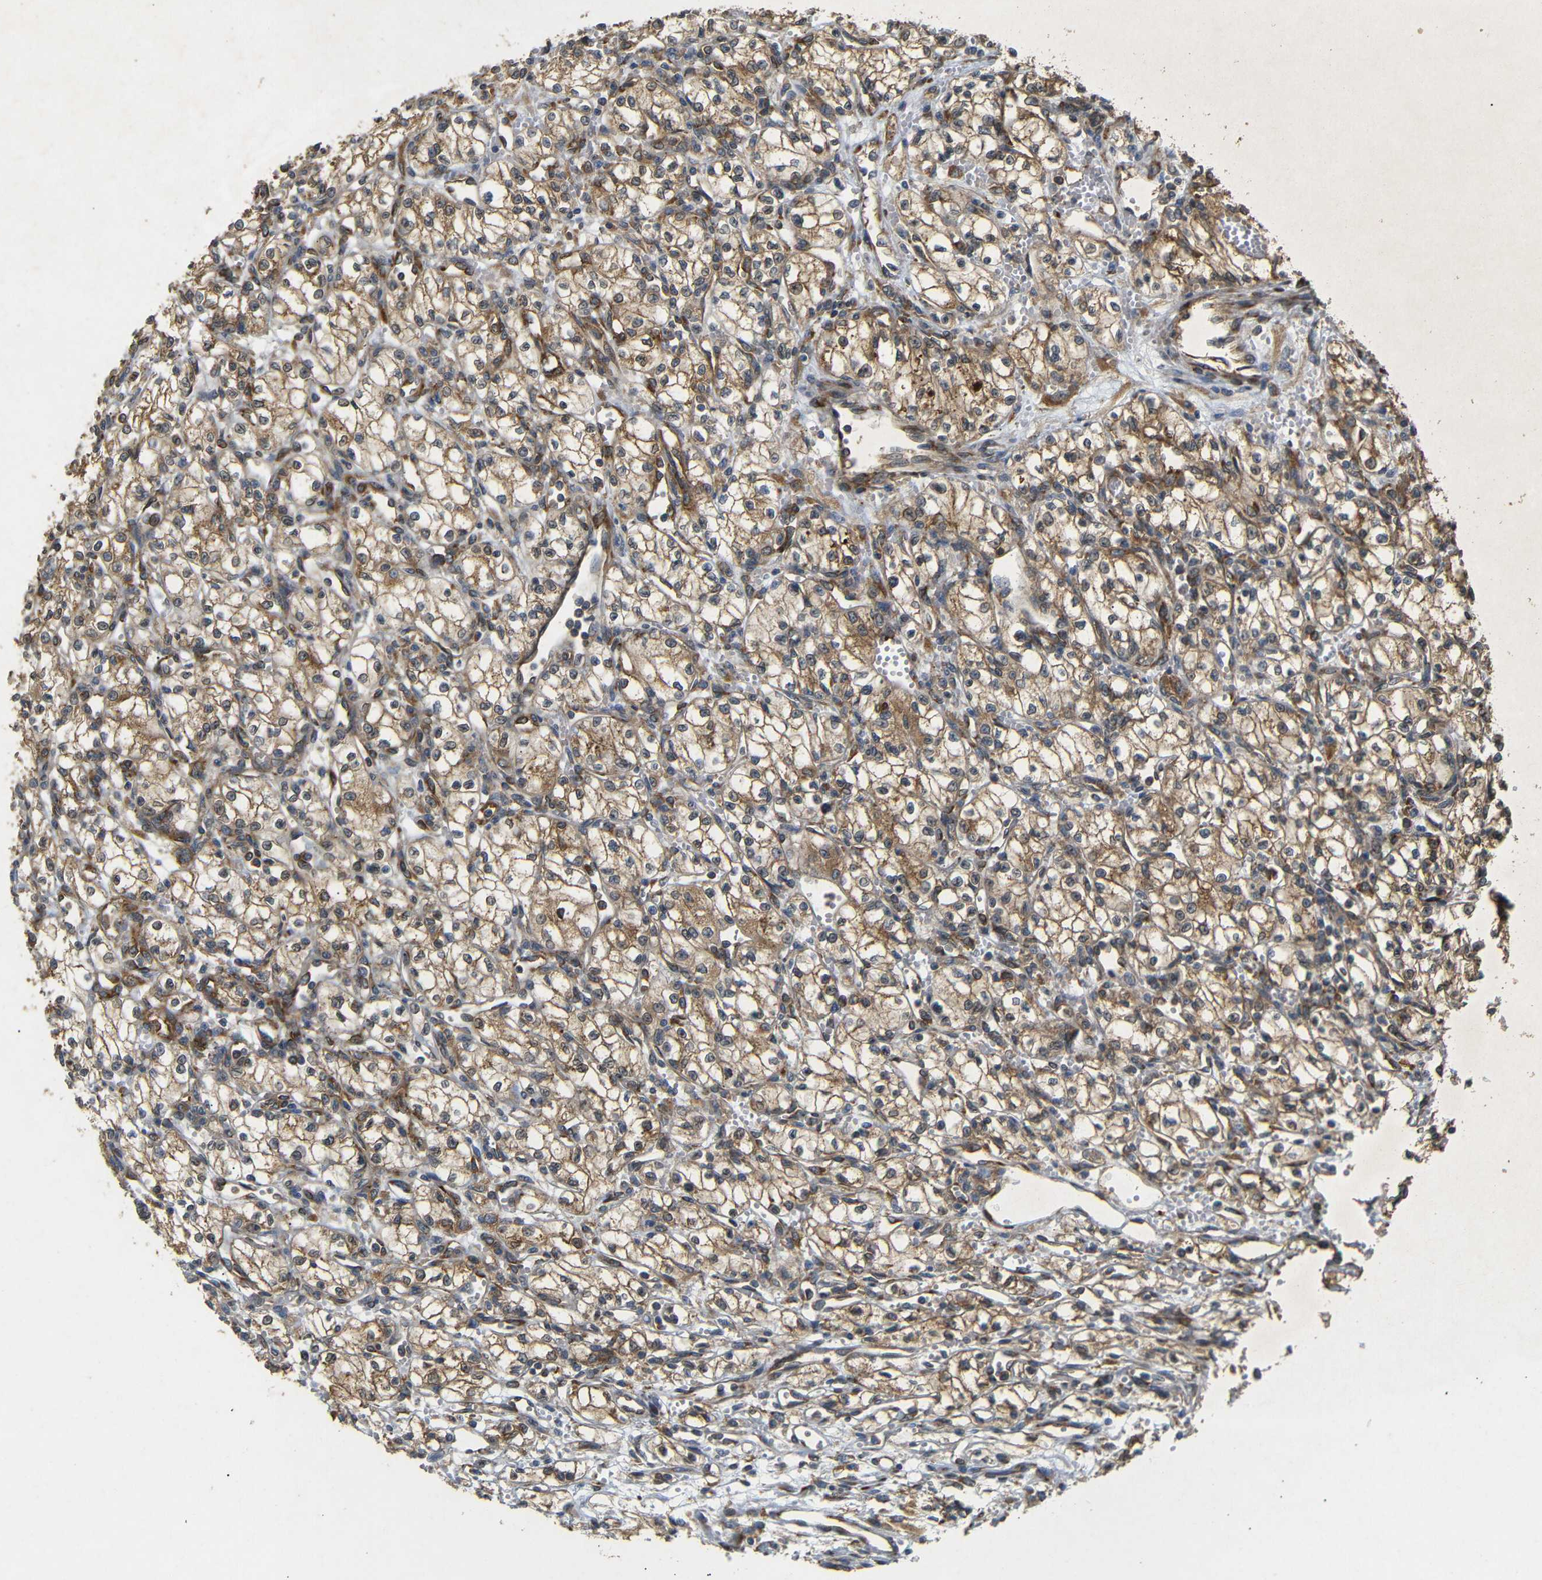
{"staining": {"intensity": "strong", "quantity": ">75%", "location": "cytoplasmic/membranous"}, "tissue": "renal cancer", "cell_type": "Tumor cells", "image_type": "cancer", "snomed": [{"axis": "morphology", "description": "Normal tissue, NOS"}, {"axis": "morphology", "description": "Adenocarcinoma, NOS"}, {"axis": "topography", "description": "Kidney"}], "caption": "Human renal adenocarcinoma stained with a brown dye exhibits strong cytoplasmic/membranous positive positivity in about >75% of tumor cells.", "gene": "BTF3", "patient": {"sex": "male", "age": 59}}